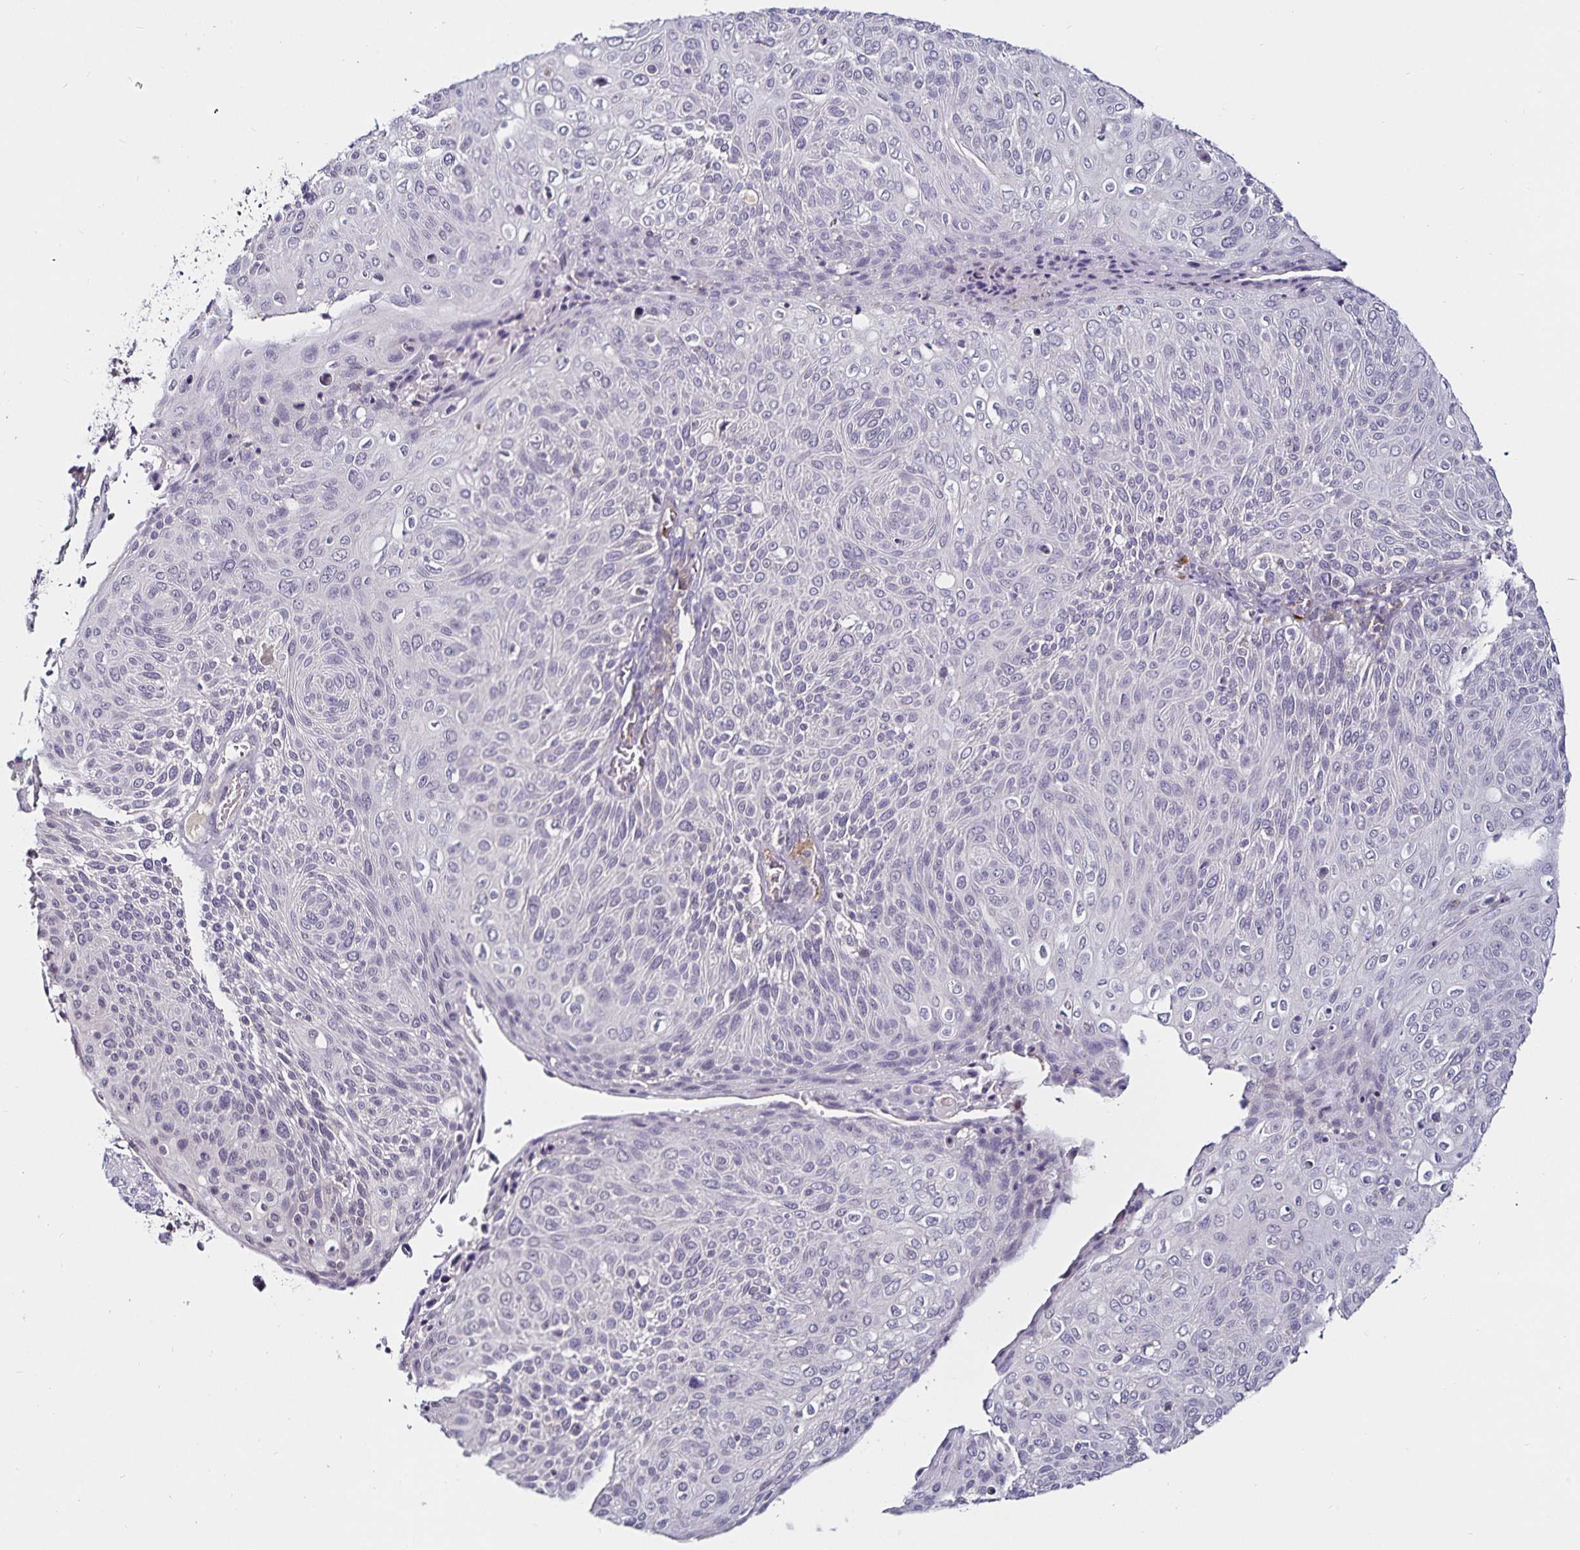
{"staining": {"intensity": "negative", "quantity": "none", "location": "none"}, "tissue": "cervical cancer", "cell_type": "Tumor cells", "image_type": "cancer", "snomed": [{"axis": "morphology", "description": "Squamous cell carcinoma, NOS"}, {"axis": "topography", "description": "Cervix"}], "caption": "High magnification brightfield microscopy of cervical cancer stained with DAB (brown) and counterstained with hematoxylin (blue): tumor cells show no significant expression.", "gene": "ACSL5", "patient": {"sex": "female", "age": 31}}